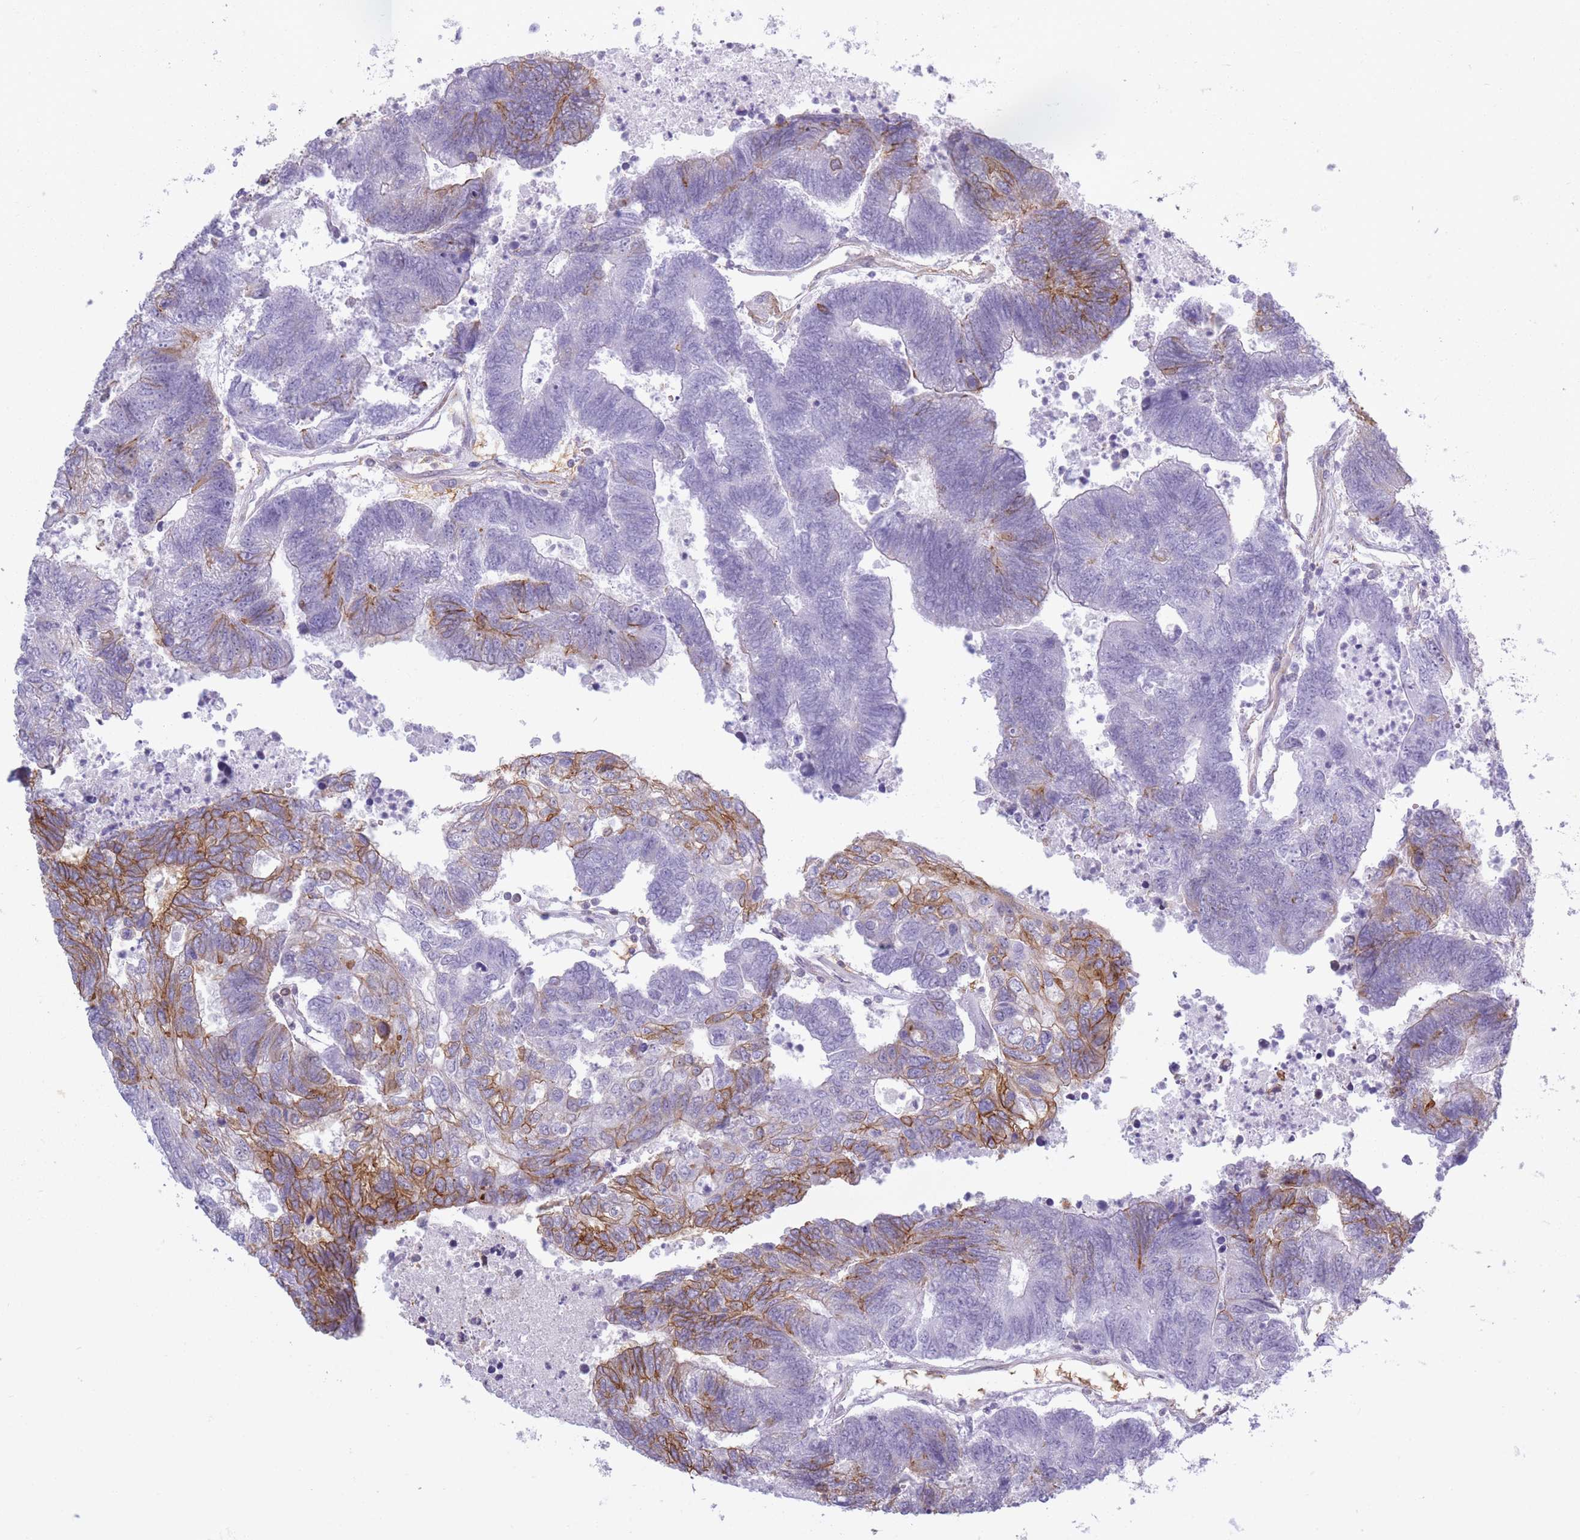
{"staining": {"intensity": "moderate", "quantity": "25%-75%", "location": "cytoplasmic/membranous"}, "tissue": "colorectal cancer", "cell_type": "Tumor cells", "image_type": "cancer", "snomed": [{"axis": "morphology", "description": "Adenocarcinoma, NOS"}, {"axis": "topography", "description": "Colon"}], "caption": "Immunohistochemical staining of human colorectal cancer displays moderate cytoplasmic/membranous protein staining in approximately 25%-75% of tumor cells.", "gene": "ADD1", "patient": {"sex": "female", "age": 48}}